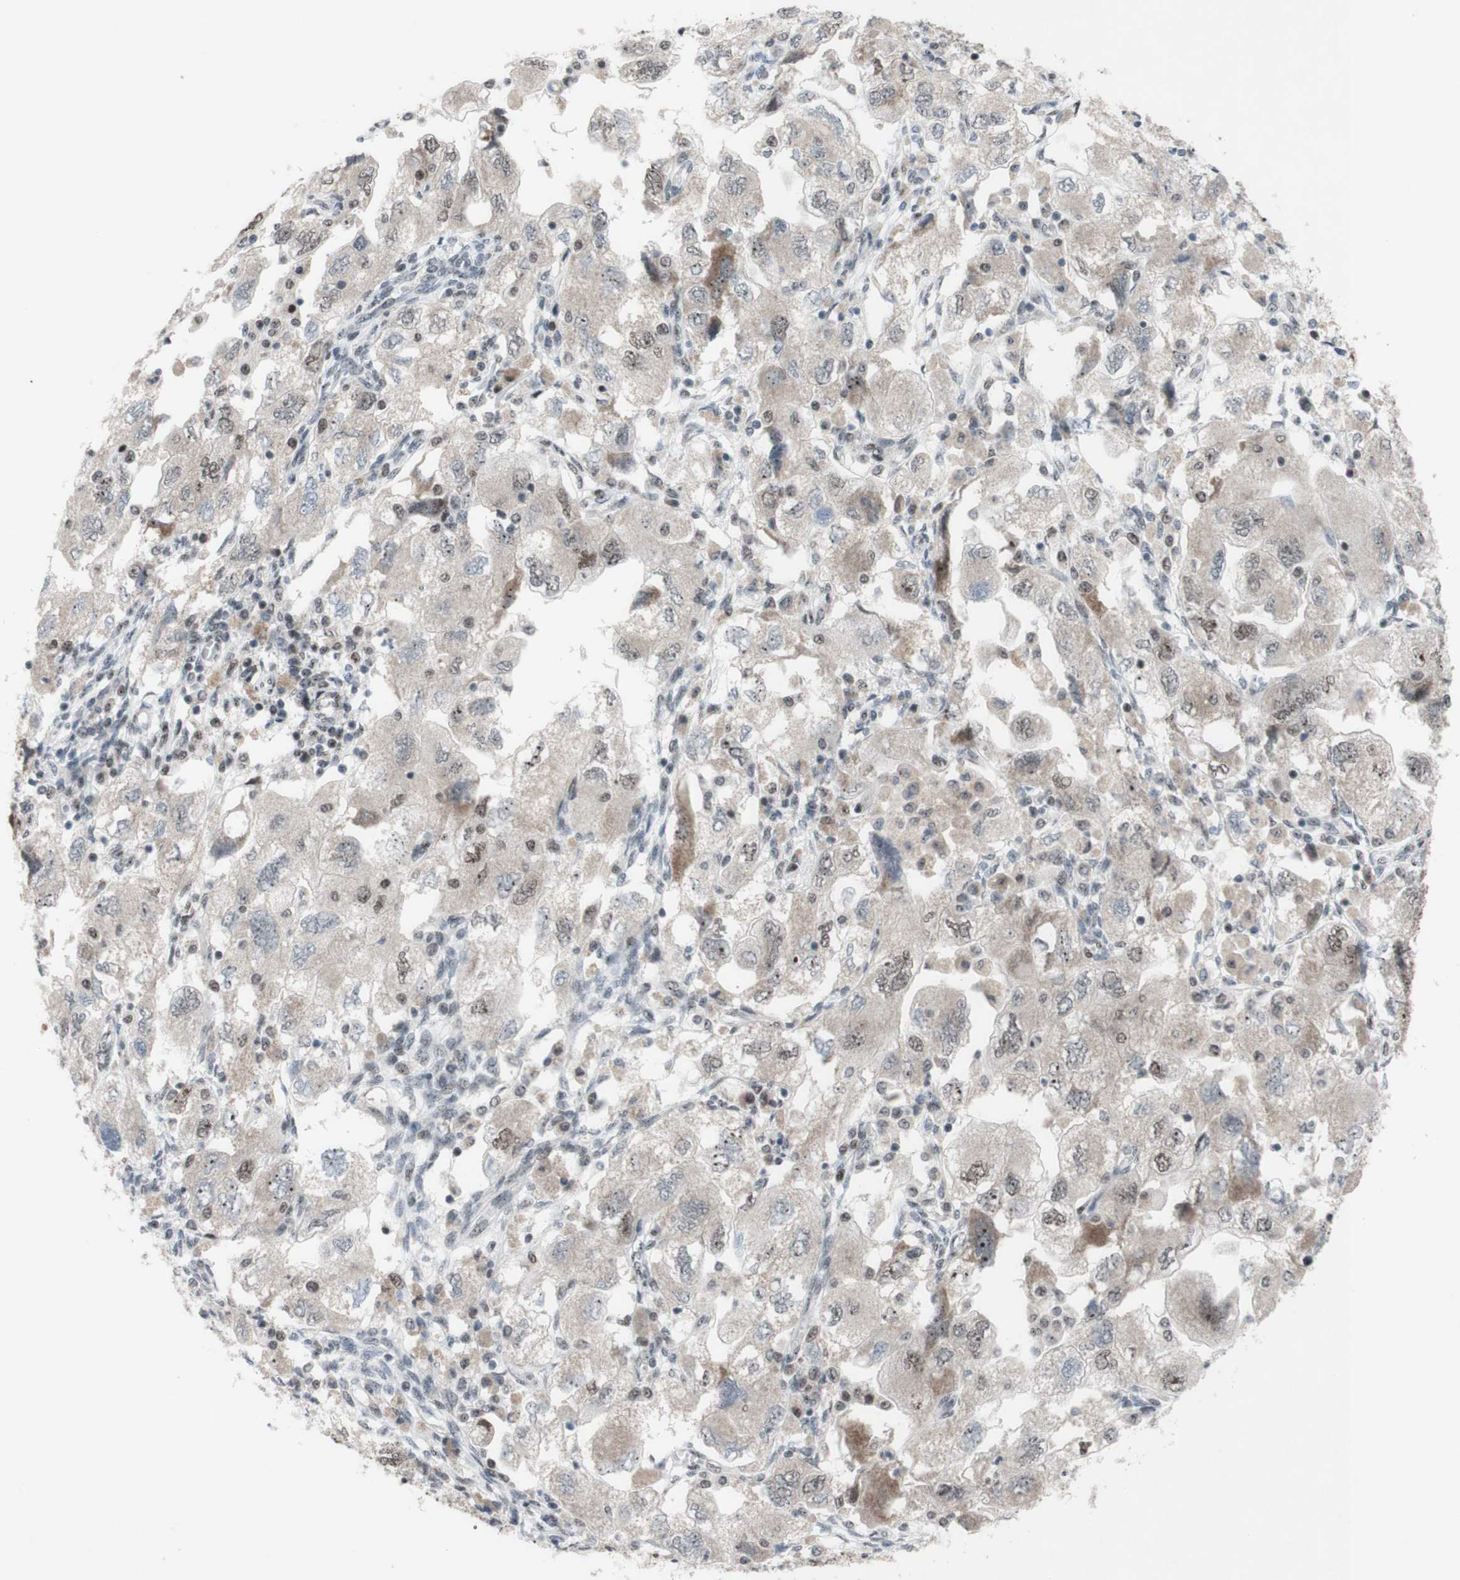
{"staining": {"intensity": "weak", "quantity": ">75%", "location": "nuclear"}, "tissue": "ovarian cancer", "cell_type": "Tumor cells", "image_type": "cancer", "snomed": [{"axis": "morphology", "description": "Carcinoma, NOS"}, {"axis": "morphology", "description": "Cystadenocarcinoma, serous, NOS"}, {"axis": "topography", "description": "Ovary"}], "caption": "Protein analysis of ovarian carcinoma tissue exhibits weak nuclear positivity in approximately >75% of tumor cells.", "gene": "POLR1A", "patient": {"sex": "female", "age": 69}}